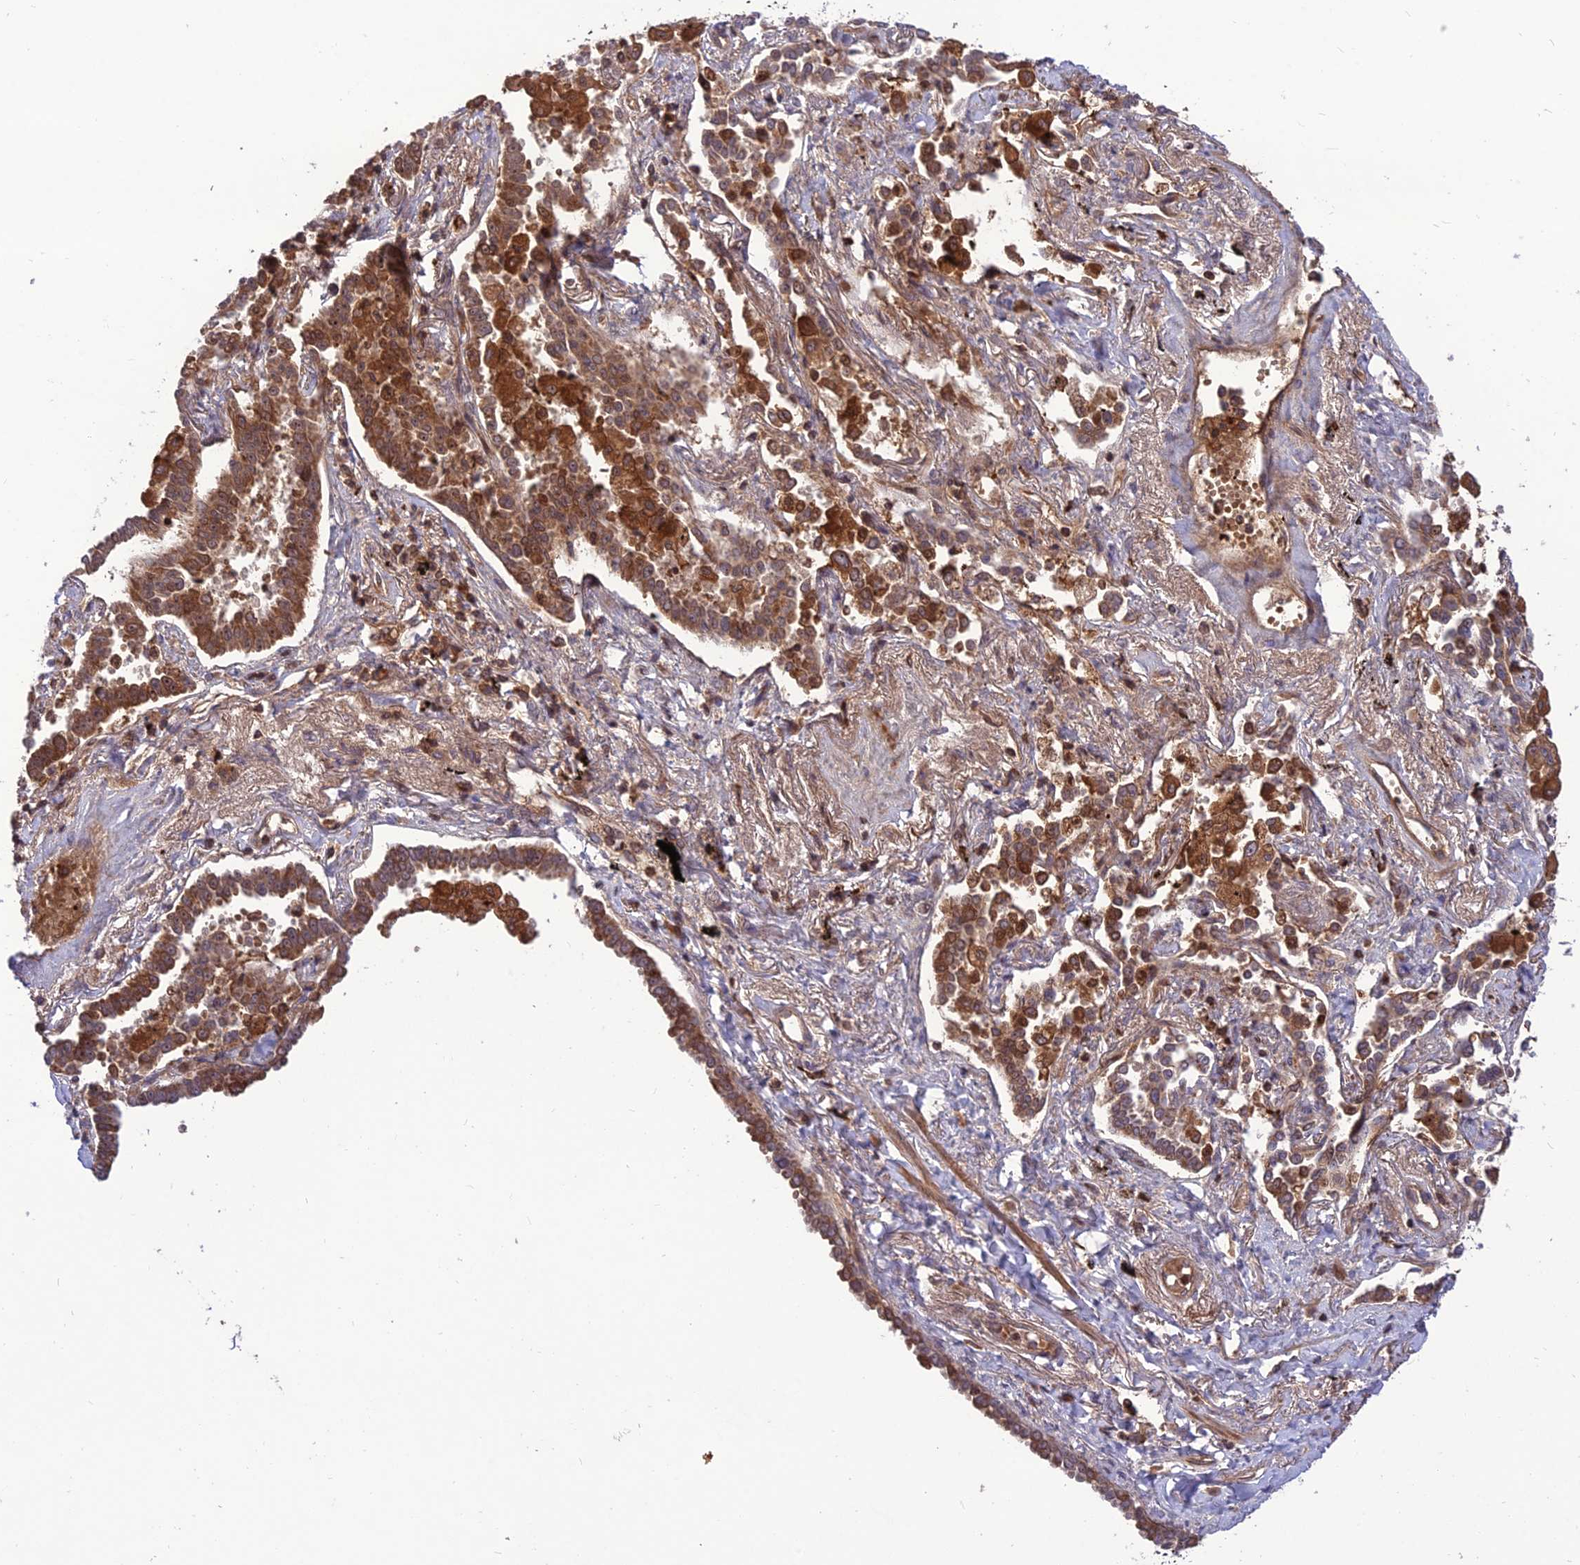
{"staining": {"intensity": "strong", "quantity": ">75%", "location": "cytoplasmic/membranous"}, "tissue": "lung cancer", "cell_type": "Tumor cells", "image_type": "cancer", "snomed": [{"axis": "morphology", "description": "Adenocarcinoma, NOS"}, {"axis": "topography", "description": "Lung"}], "caption": "The micrograph reveals staining of lung cancer (adenocarcinoma), revealing strong cytoplasmic/membranous protein positivity (brown color) within tumor cells.", "gene": "NDUFC1", "patient": {"sex": "male", "age": 67}}